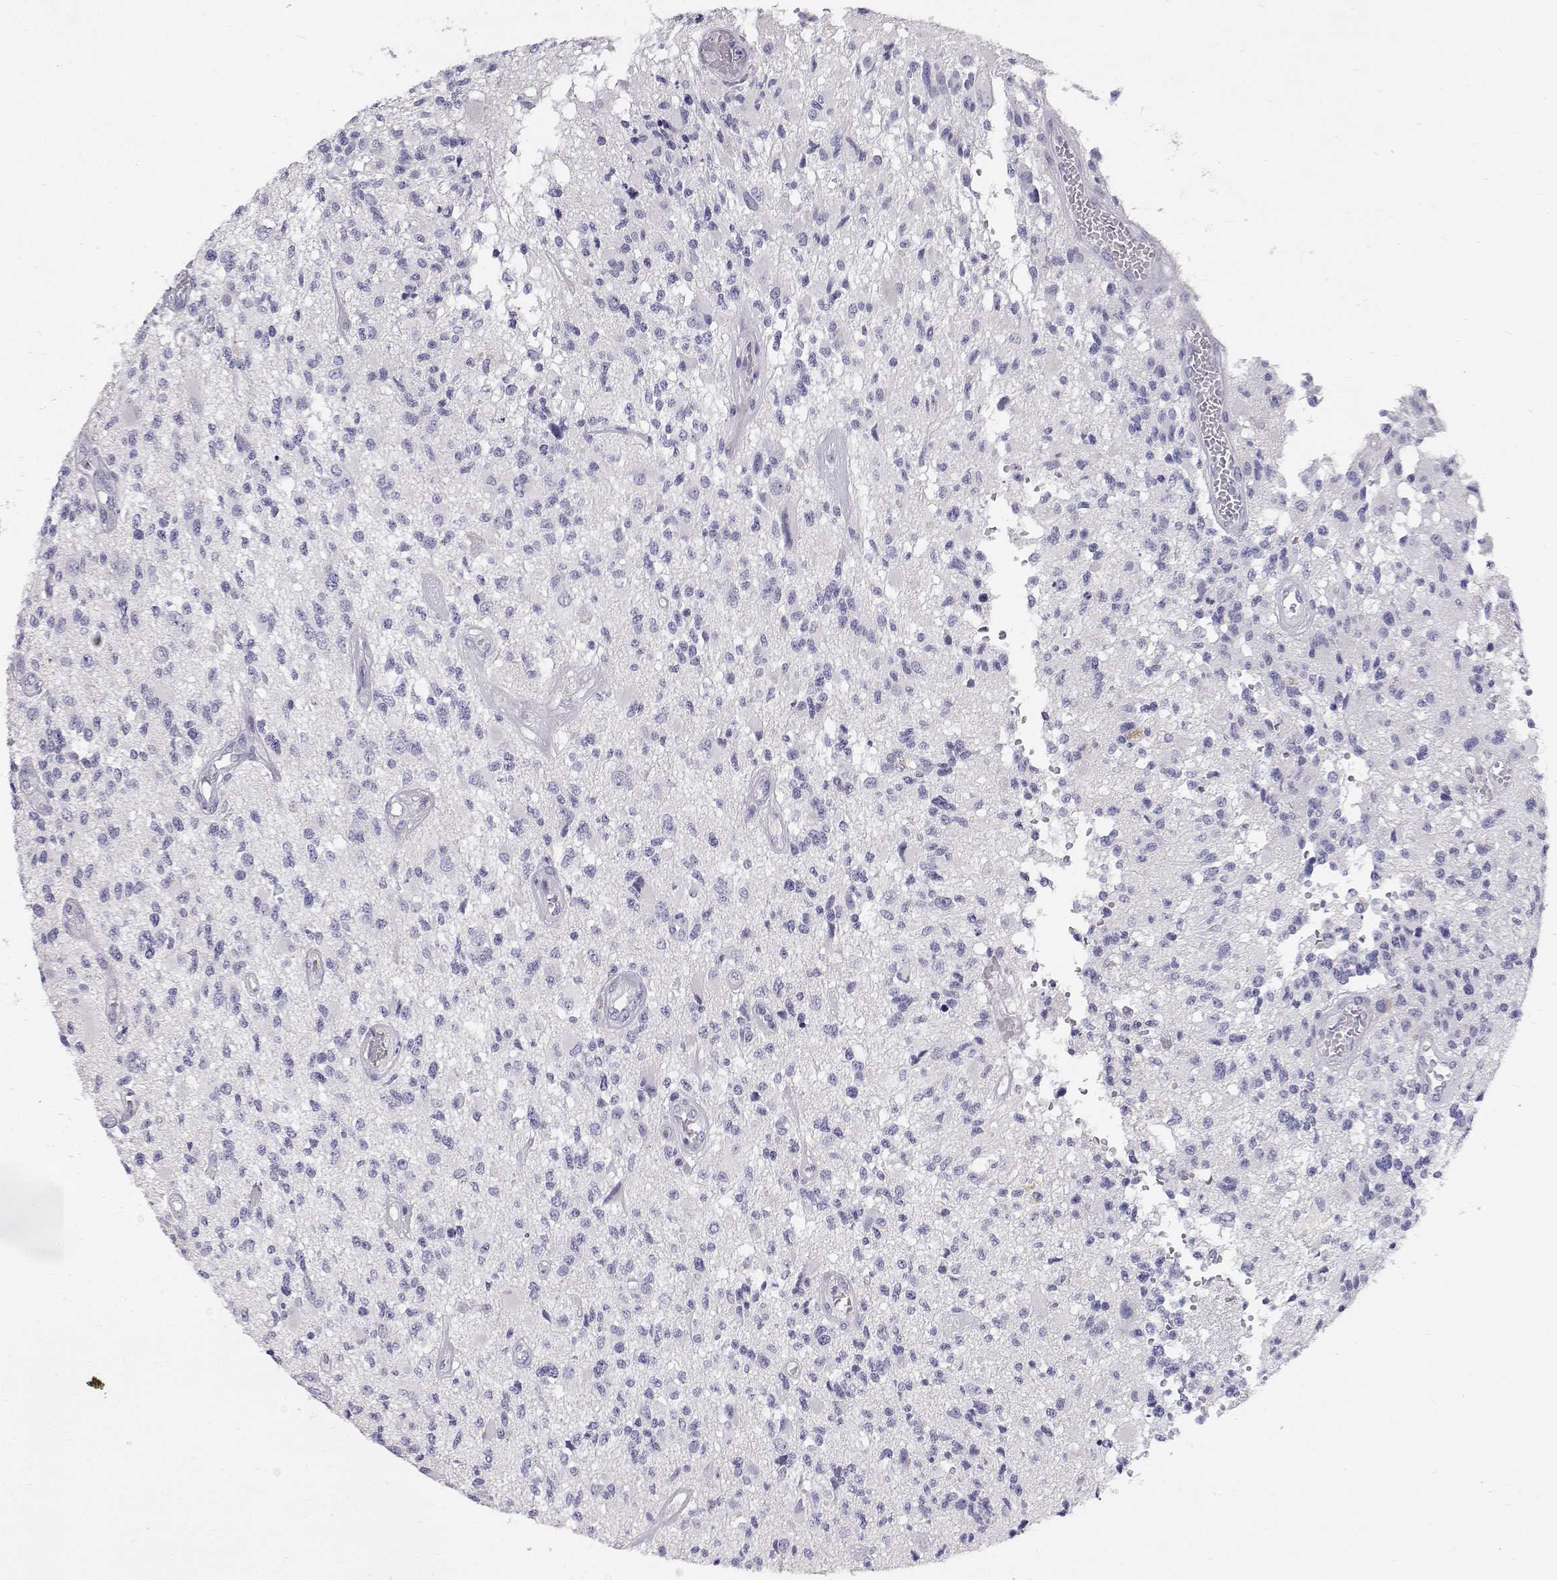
{"staining": {"intensity": "negative", "quantity": "none", "location": "none"}, "tissue": "glioma", "cell_type": "Tumor cells", "image_type": "cancer", "snomed": [{"axis": "morphology", "description": "Glioma, malignant, High grade"}, {"axis": "topography", "description": "Brain"}], "caption": "IHC histopathology image of neoplastic tissue: glioma stained with DAB displays no significant protein expression in tumor cells. The staining was performed using DAB to visualize the protein expression in brown, while the nuclei were stained in blue with hematoxylin (Magnification: 20x).", "gene": "NCR2", "patient": {"sex": "female", "age": 63}}